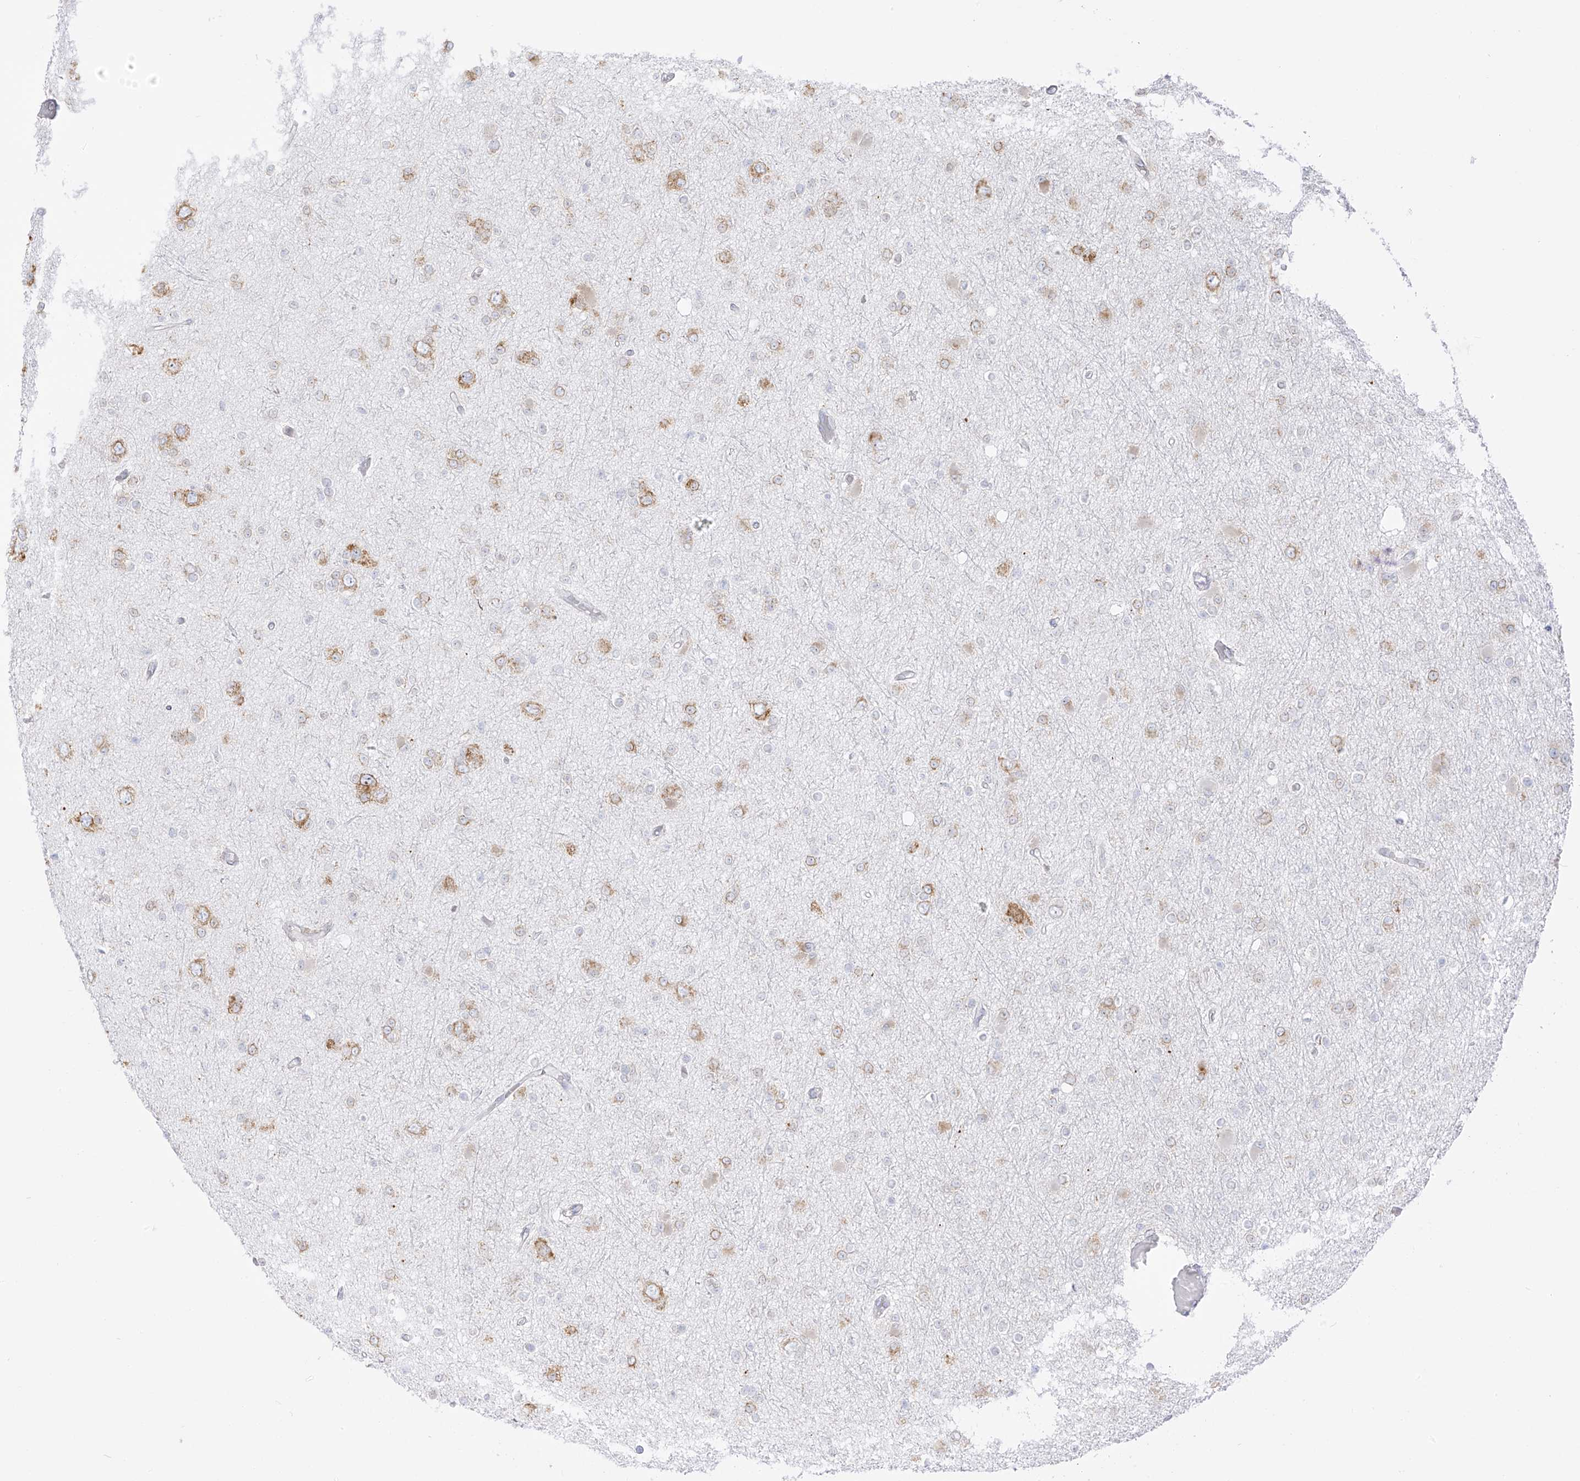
{"staining": {"intensity": "weak", "quantity": "<25%", "location": "cytoplasmic/membranous"}, "tissue": "glioma", "cell_type": "Tumor cells", "image_type": "cancer", "snomed": [{"axis": "morphology", "description": "Glioma, malignant, Low grade"}, {"axis": "topography", "description": "Brain"}], "caption": "Immunohistochemistry (IHC) image of malignant low-grade glioma stained for a protein (brown), which shows no staining in tumor cells.", "gene": "LRRC59", "patient": {"sex": "female", "age": 22}}